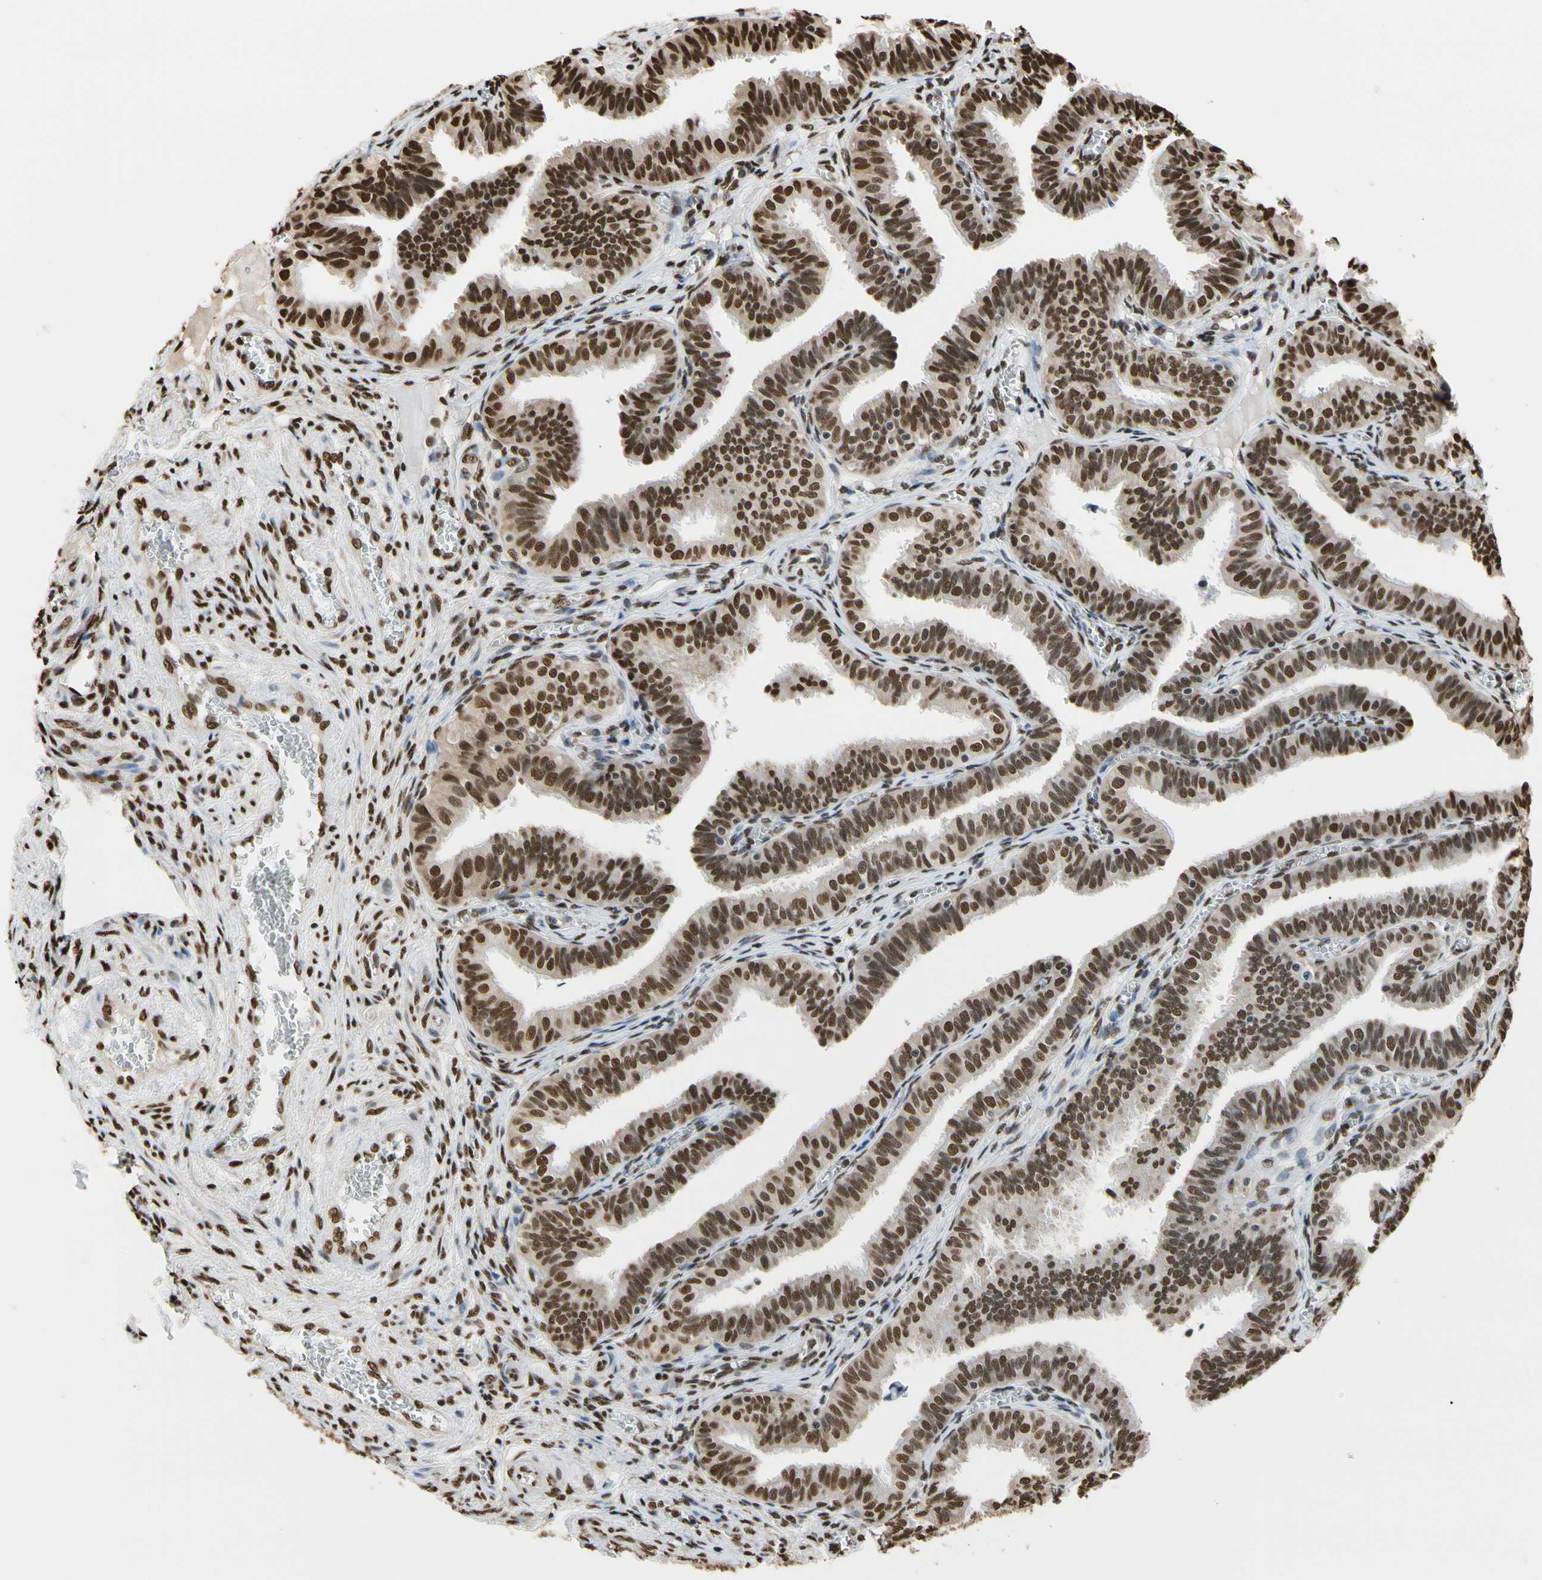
{"staining": {"intensity": "strong", "quantity": ">75%", "location": "nuclear"}, "tissue": "fallopian tube", "cell_type": "Glandular cells", "image_type": "normal", "snomed": [{"axis": "morphology", "description": "Normal tissue, NOS"}, {"axis": "topography", "description": "Fallopian tube"}], "caption": "This image demonstrates immunohistochemistry staining of normal fallopian tube, with high strong nuclear staining in about >75% of glandular cells.", "gene": "HNRNPK", "patient": {"sex": "female", "age": 46}}